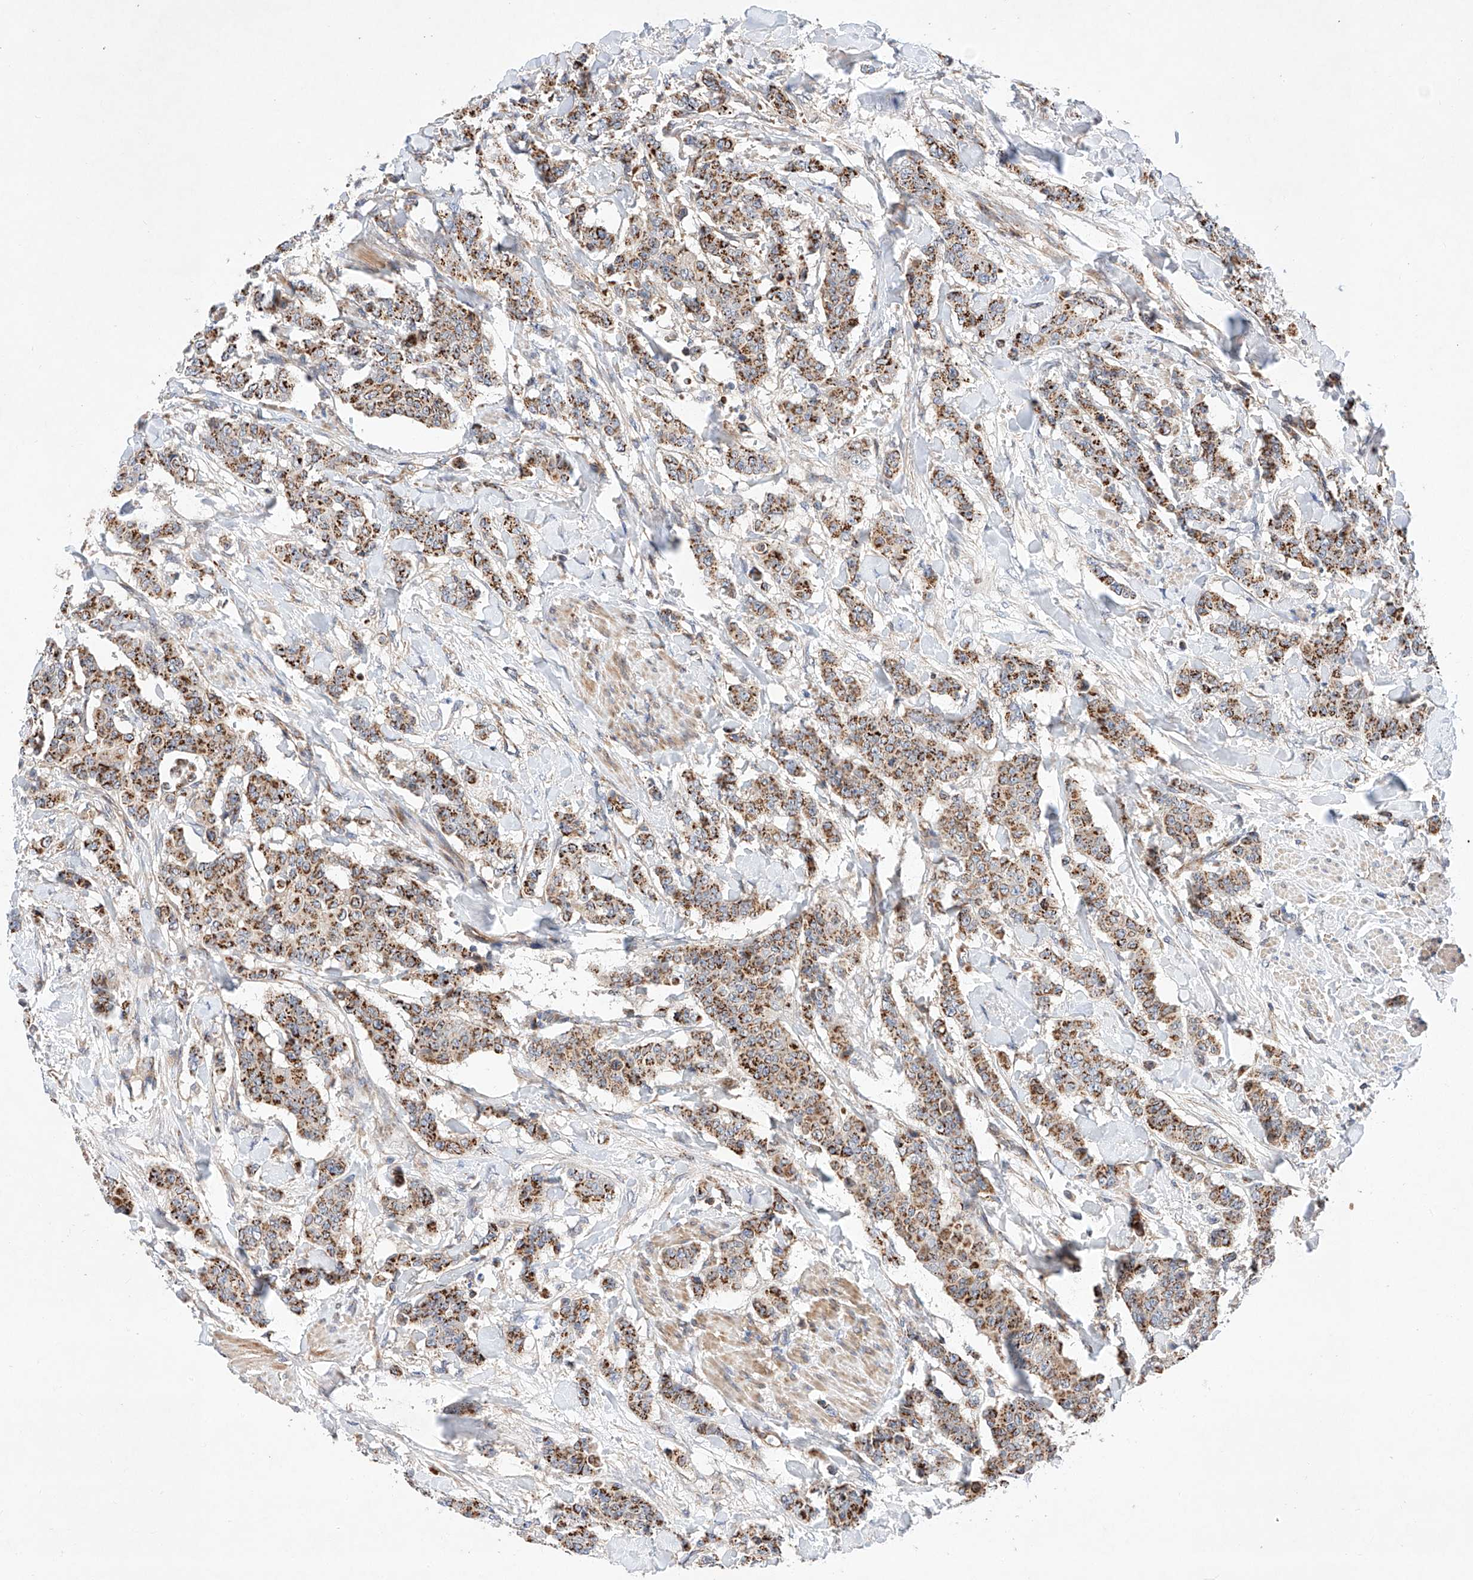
{"staining": {"intensity": "strong", "quantity": ">75%", "location": "cytoplasmic/membranous"}, "tissue": "breast cancer", "cell_type": "Tumor cells", "image_type": "cancer", "snomed": [{"axis": "morphology", "description": "Duct carcinoma"}, {"axis": "topography", "description": "Breast"}], "caption": "Tumor cells reveal high levels of strong cytoplasmic/membranous staining in approximately >75% of cells in invasive ductal carcinoma (breast).", "gene": "NR1D1", "patient": {"sex": "female", "age": 40}}